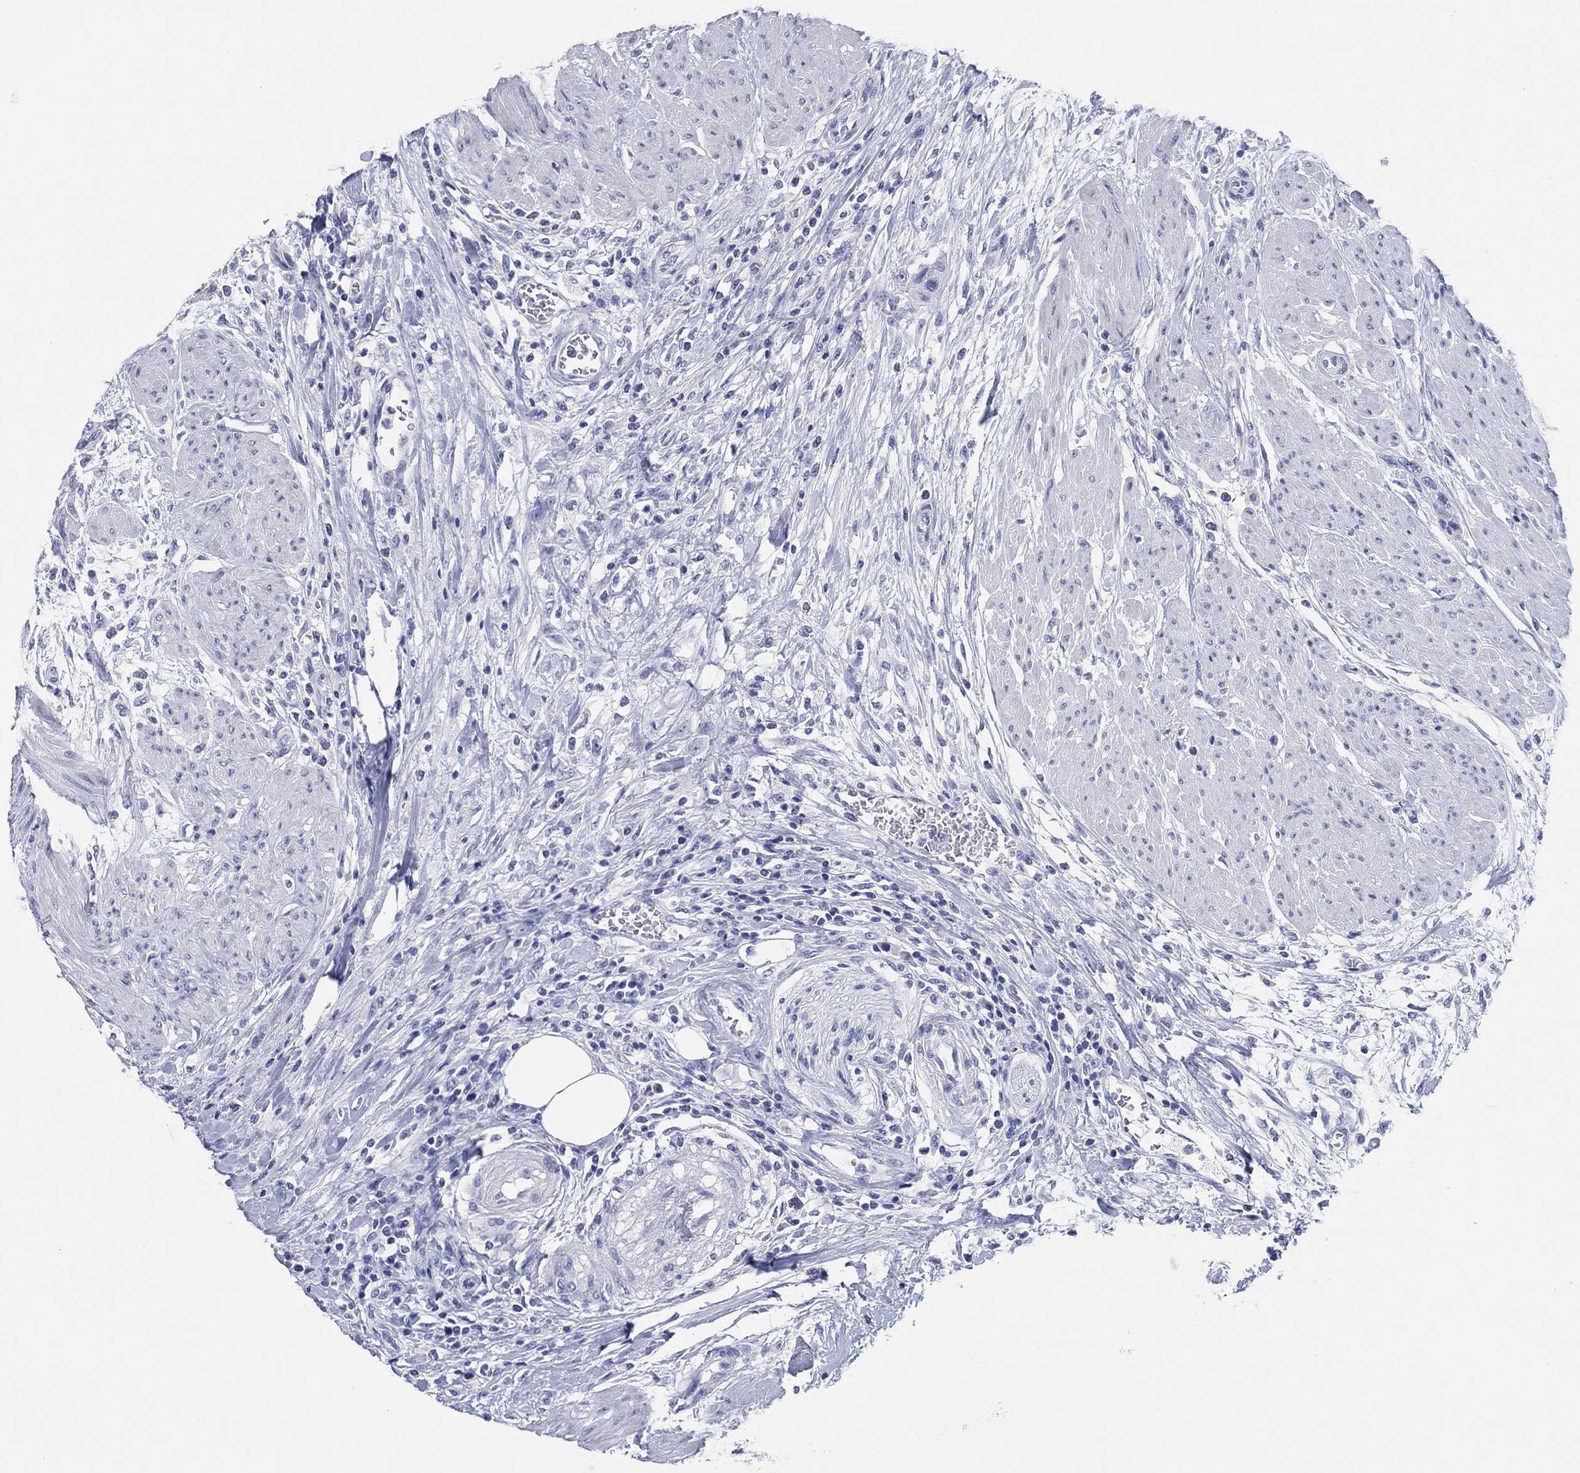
{"staining": {"intensity": "negative", "quantity": "none", "location": "none"}, "tissue": "urothelial cancer", "cell_type": "Tumor cells", "image_type": "cancer", "snomed": [{"axis": "morphology", "description": "Urothelial carcinoma, High grade"}, {"axis": "topography", "description": "Urinary bladder"}], "caption": "This is a image of immunohistochemistry (IHC) staining of urothelial cancer, which shows no expression in tumor cells.", "gene": "POU5F1", "patient": {"sex": "male", "age": 35}}